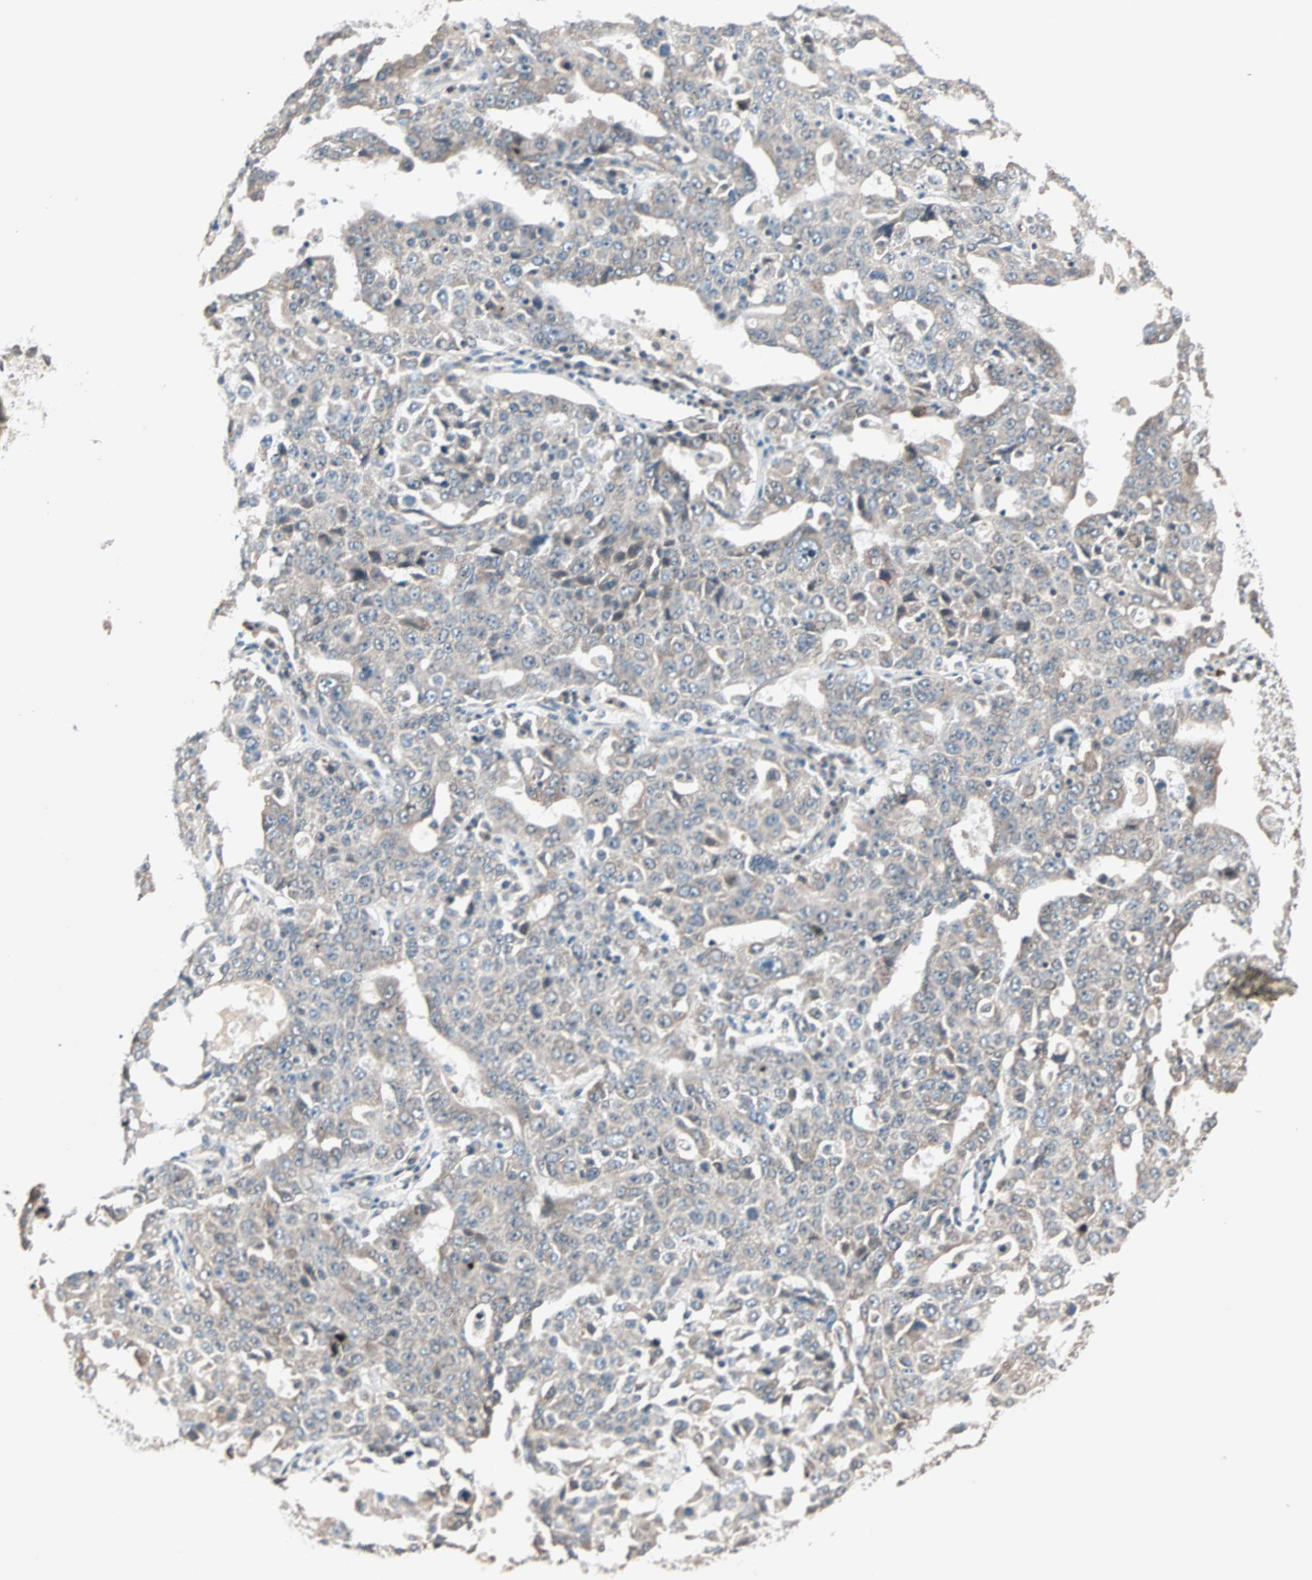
{"staining": {"intensity": "weak", "quantity": "25%-75%", "location": "cytoplasmic/membranous"}, "tissue": "ovarian cancer", "cell_type": "Tumor cells", "image_type": "cancer", "snomed": [{"axis": "morphology", "description": "Carcinoma, endometroid"}, {"axis": "topography", "description": "Ovary"}], "caption": "Ovarian cancer (endometroid carcinoma) was stained to show a protein in brown. There is low levels of weak cytoplasmic/membranous positivity in approximately 25%-75% of tumor cells.", "gene": "PGBD1", "patient": {"sex": "female", "age": 62}}